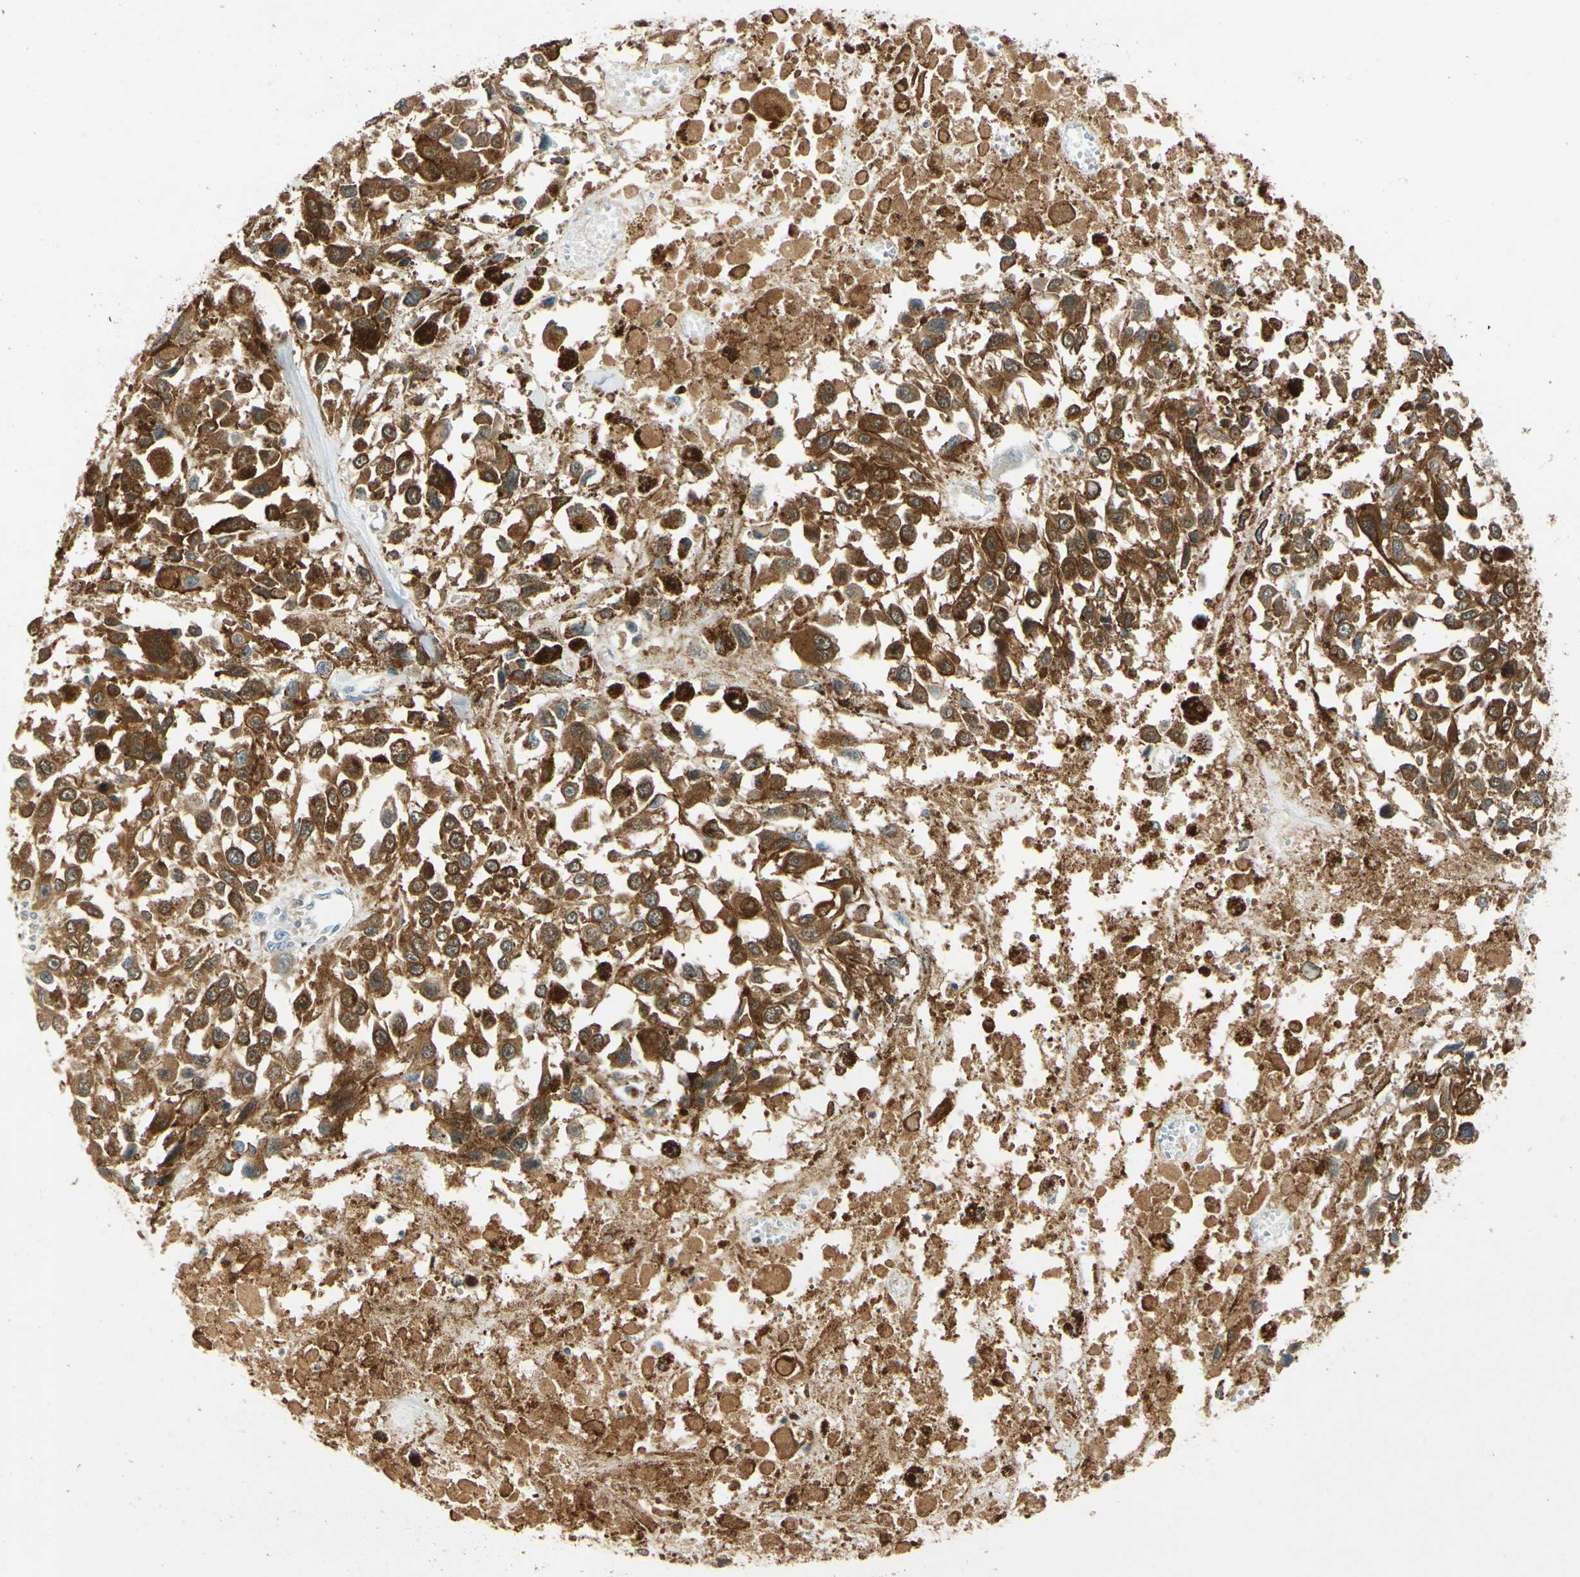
{"staining": {"intensity": "strong", "quantity": ">75%", "location": "cytoplasmic/membranous"}, "tissue": "melanoma", "cell_type": "Tumor cells", "image_type": "cancer", "snomed": [{"axis": "morphology", "description": "Malignant melanoma, Metastatic site"}, {"axis": "topography", "description": "Lymph node"}], "caption": "IHC micrograph of human melanoma stained for a protein (brown), which displays high levels of strong cytoplasmic/membranous positivity in approximately >75% of tumor cells.", "gene": "WIPI1", "patient": {"sex": "male", "age": 59}}